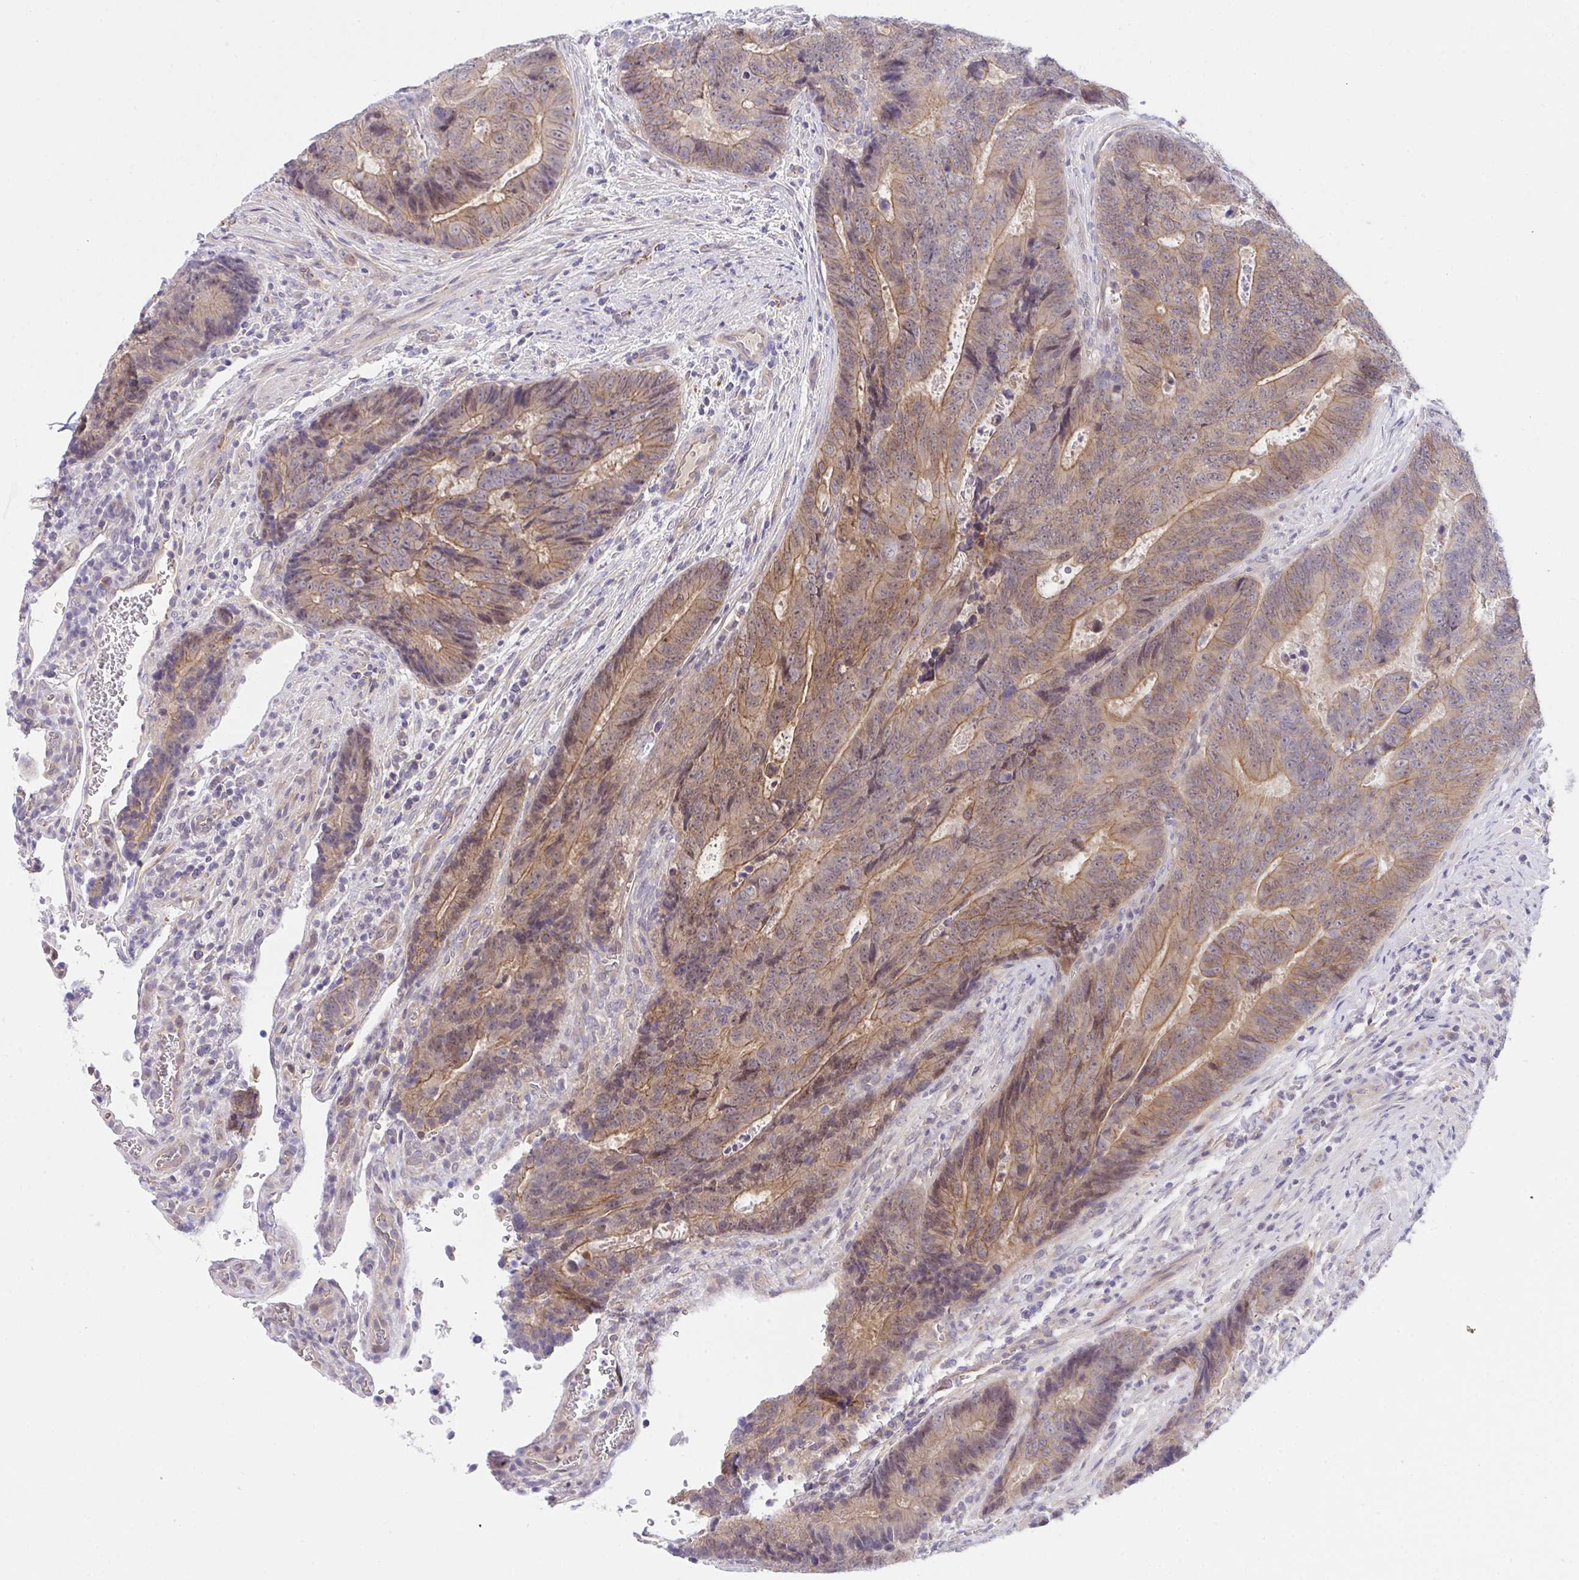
{"staining": {"intensity": "moderate", "quantity": ">75%", "location": "cytoplasmic/membranous"}, "tissue": "colorectal cancer", "cell_type": "Tumor cells", "image_type": "cancer", "snomed": [{"axis": "morphology", "description": "Adenocarcinoma, NOS"}, {"axis": "topography", "description": "Colon"}], "caption": "IHC of human adenocarcinoma (colorectal) shows medium levels of moderate cytoplasmic/membranous positivity in about >75% of tumor cells. (Brightfield microscopy of DAB IHC at high magnification).", "gene": "HOXD12", "patient": {"sex": "female", "age": 48}}